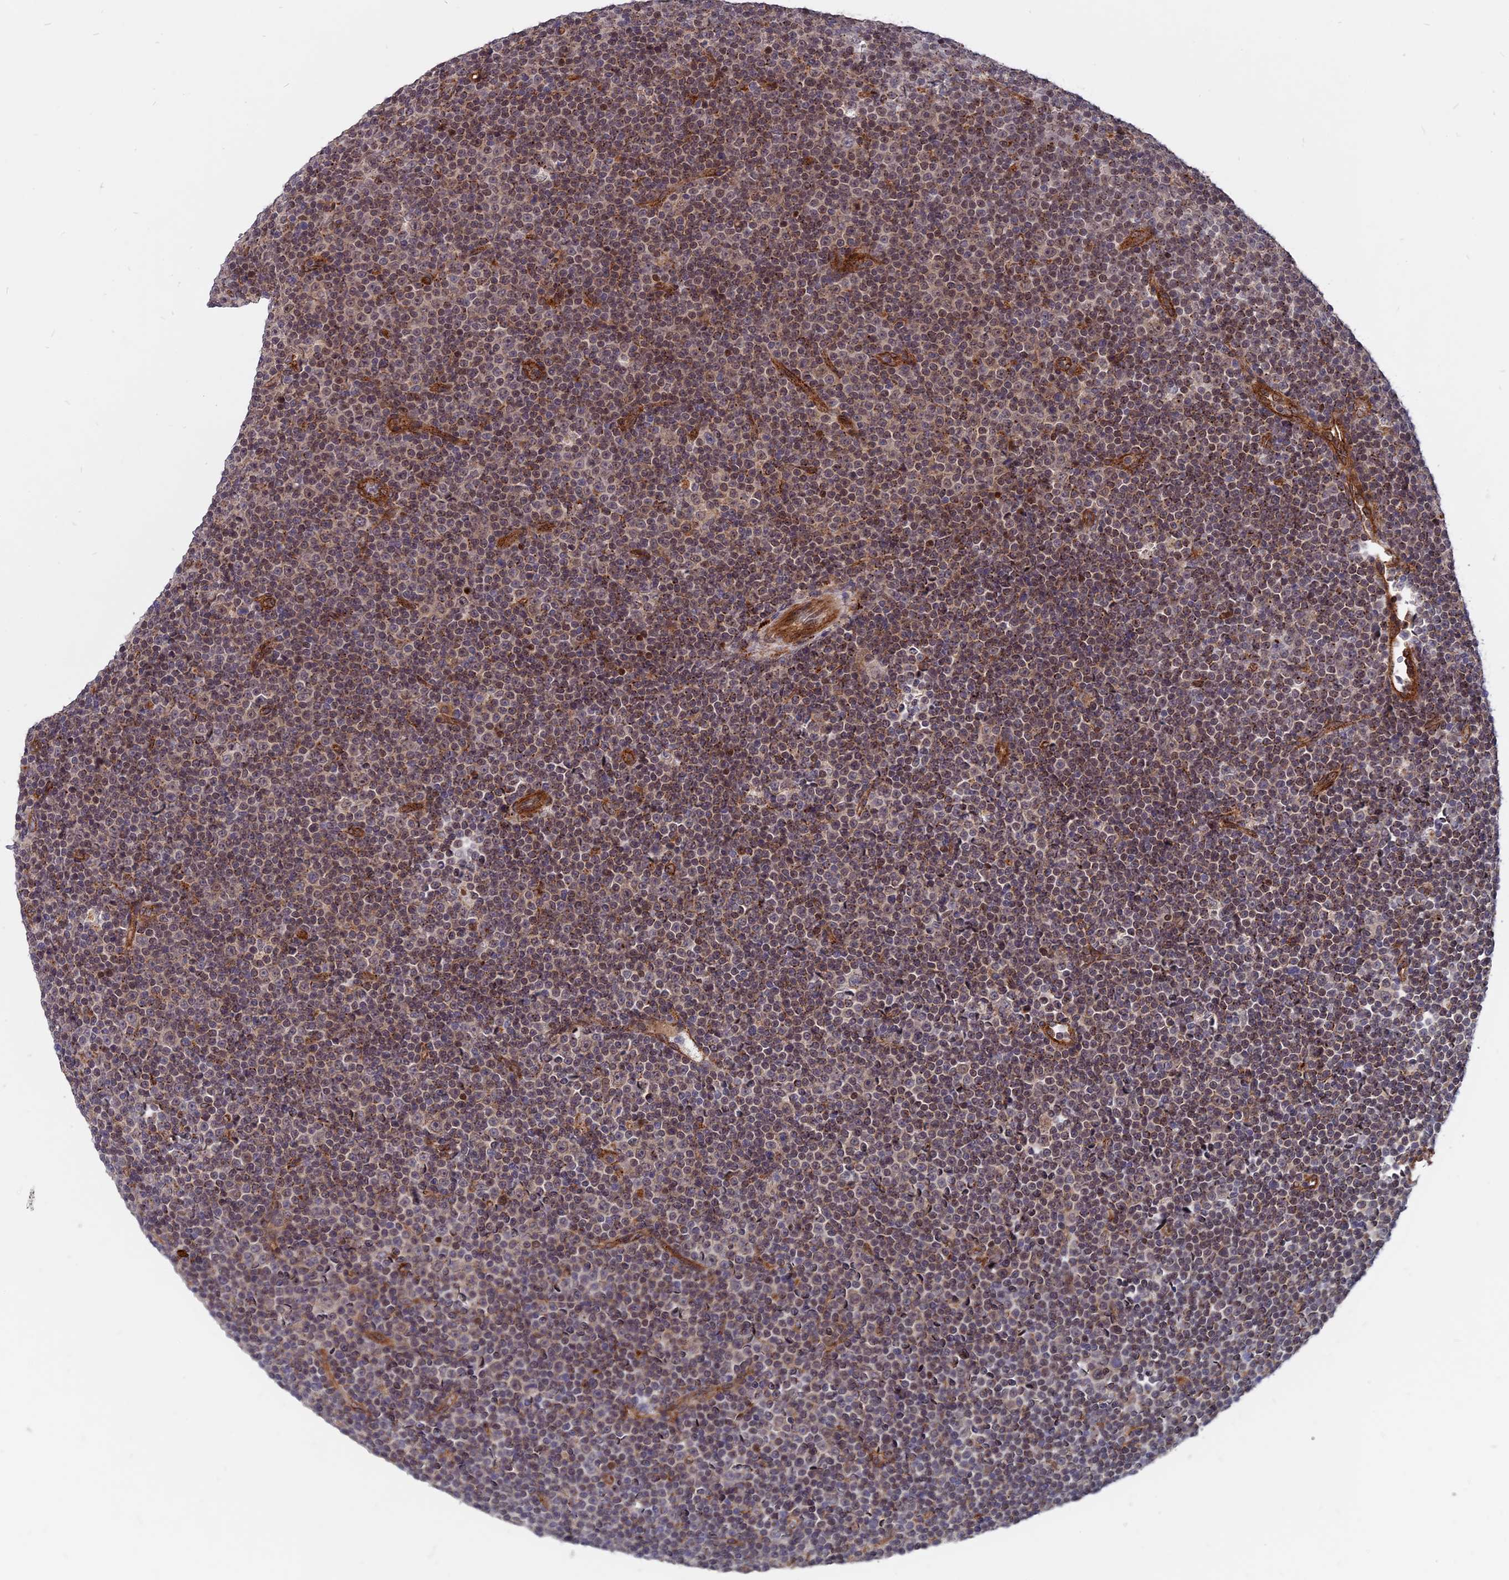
{"staining": {"intensity": "moderate", "quantity": "25%-75%", "location": "nuclear"}, "tissue": "lymphoma", "cell_type": "Tumor cells", "image_type": "cancer", "snomed": [{"axis": "morphology", "description": "Malignant lymphoma, non-Hodgkin's type, Low grade"}, {"axis": "topography", "description": "Lymph node"}], "caption": "A histopathology image showing moderate nuclear positivity in about 25%-75% of tumor cells in low-grade malignant lymphoma, non-Hodgkin's type, as visualized by brown immunohistochemical staining.", "gene": "NOSIP", "patient": {"sex": "female", "age": 67}}